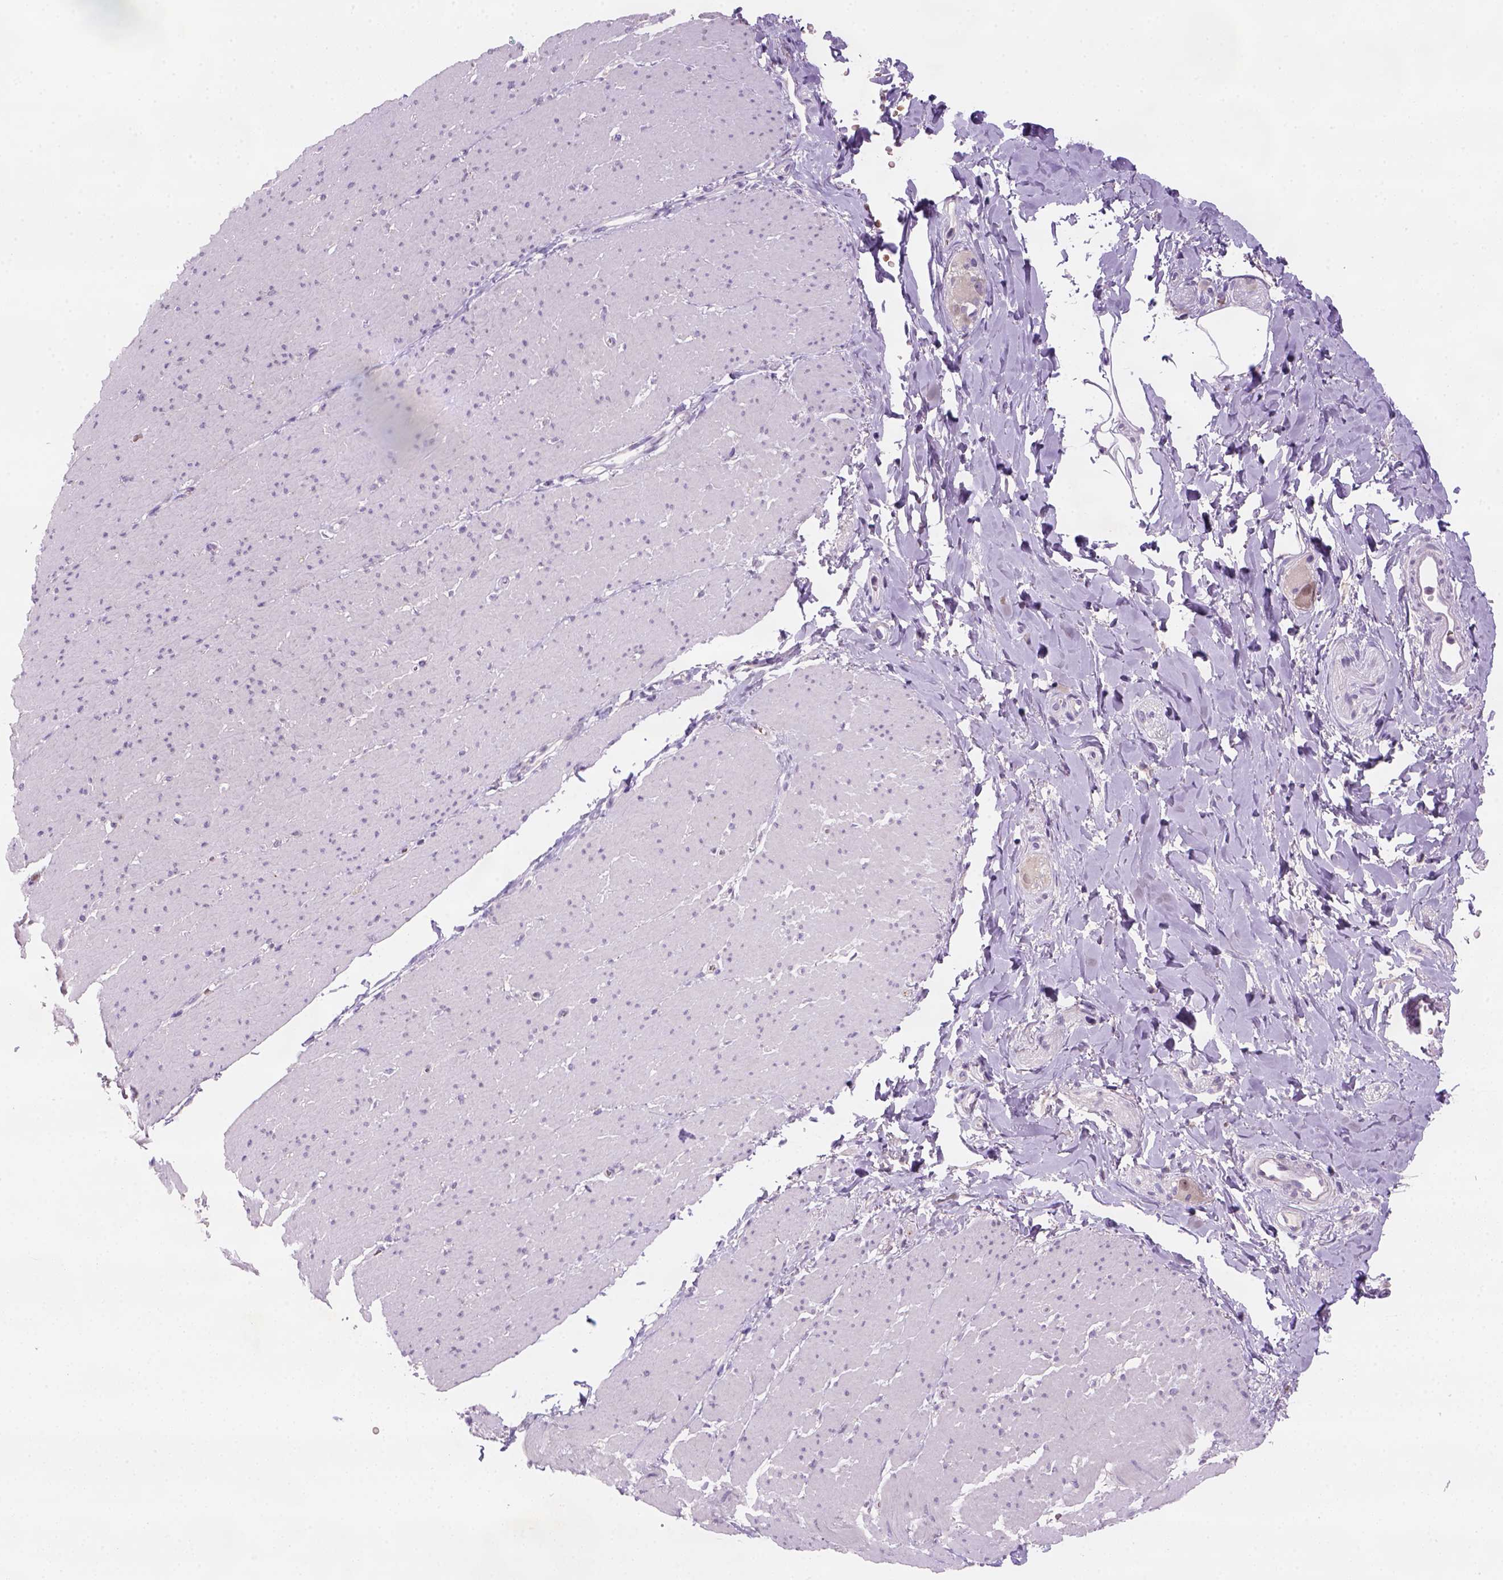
{"staining": {"intensity": "negative", "quantity": "none", "location": "none"}, "tissue": "smooth muscle", "cell_type": "Smooth muscle cells", "image_type": "normal", "snomed": [{"axis": "morphology", "description": "Normal tissue, NOS"}, {"axis": "topography", "description": "Smooth muscle"}, {"axis": "topography", "description": "Rectum"}], "caption": "This histopathology image is of normal smooth muscle stained with IHC to label a protein in brown with the nuclei are counter-stained blue. There is no positivity in smooth muscle cells.", "gene": "ZMAT4", "patient": {"sex": "male", "age": 53}}